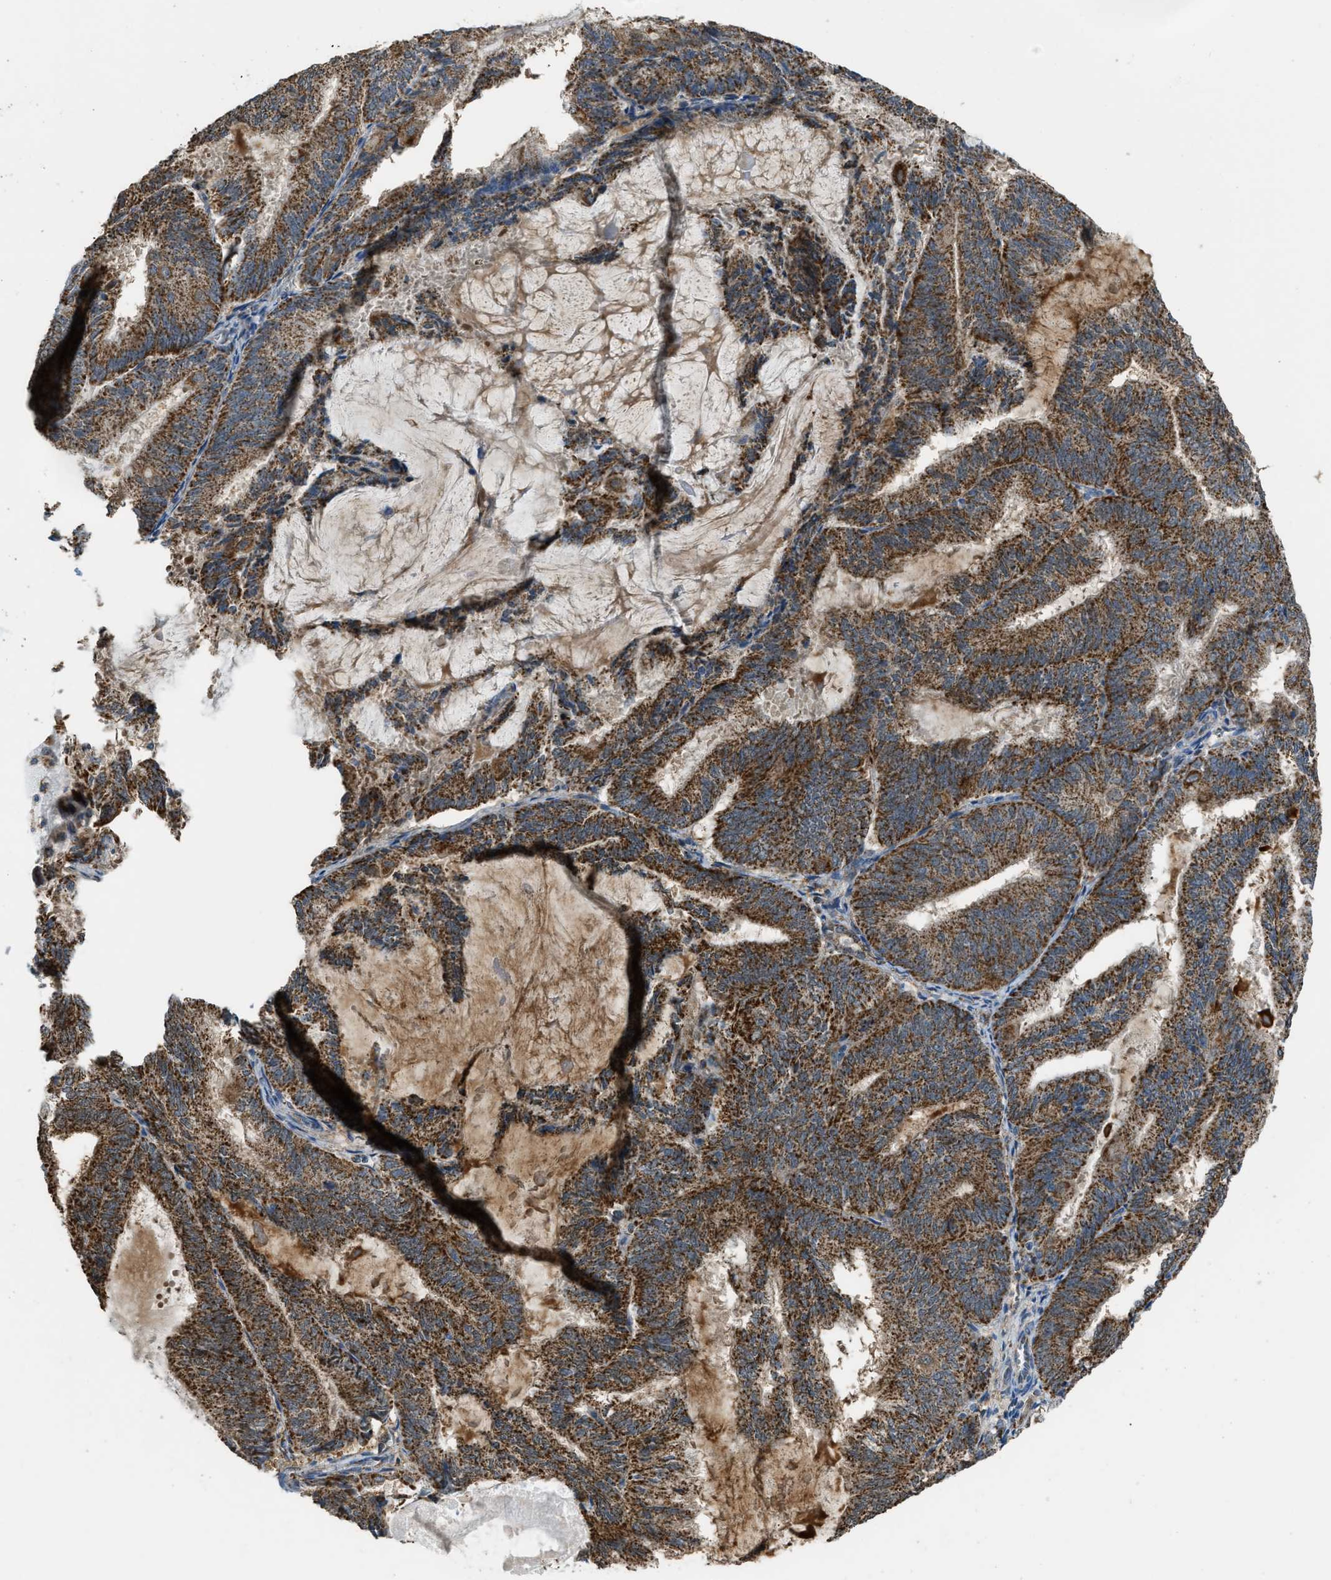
{"staining": {"intensity": "moderate", "quantity": ">75%", "location": "cytoplasmic/membranous"}, "tissue": "endometrial cancer", "cell_type": "Tumor cells", "image_type": "cancer", "snomed": [{"axis": "morphology", "description": "Adenocarcinoma, NOS"}, {"axis": "topography", "description": "Endometrium"}], "caption": "The histopathology image displays a brown stain indicating the presence of a protein in the cytoplasmic/membranous of tumor cells in adenocarcinoma (endometrial).", "gene": "ETFB", "patient": {"sex": "female", "age": 81}}